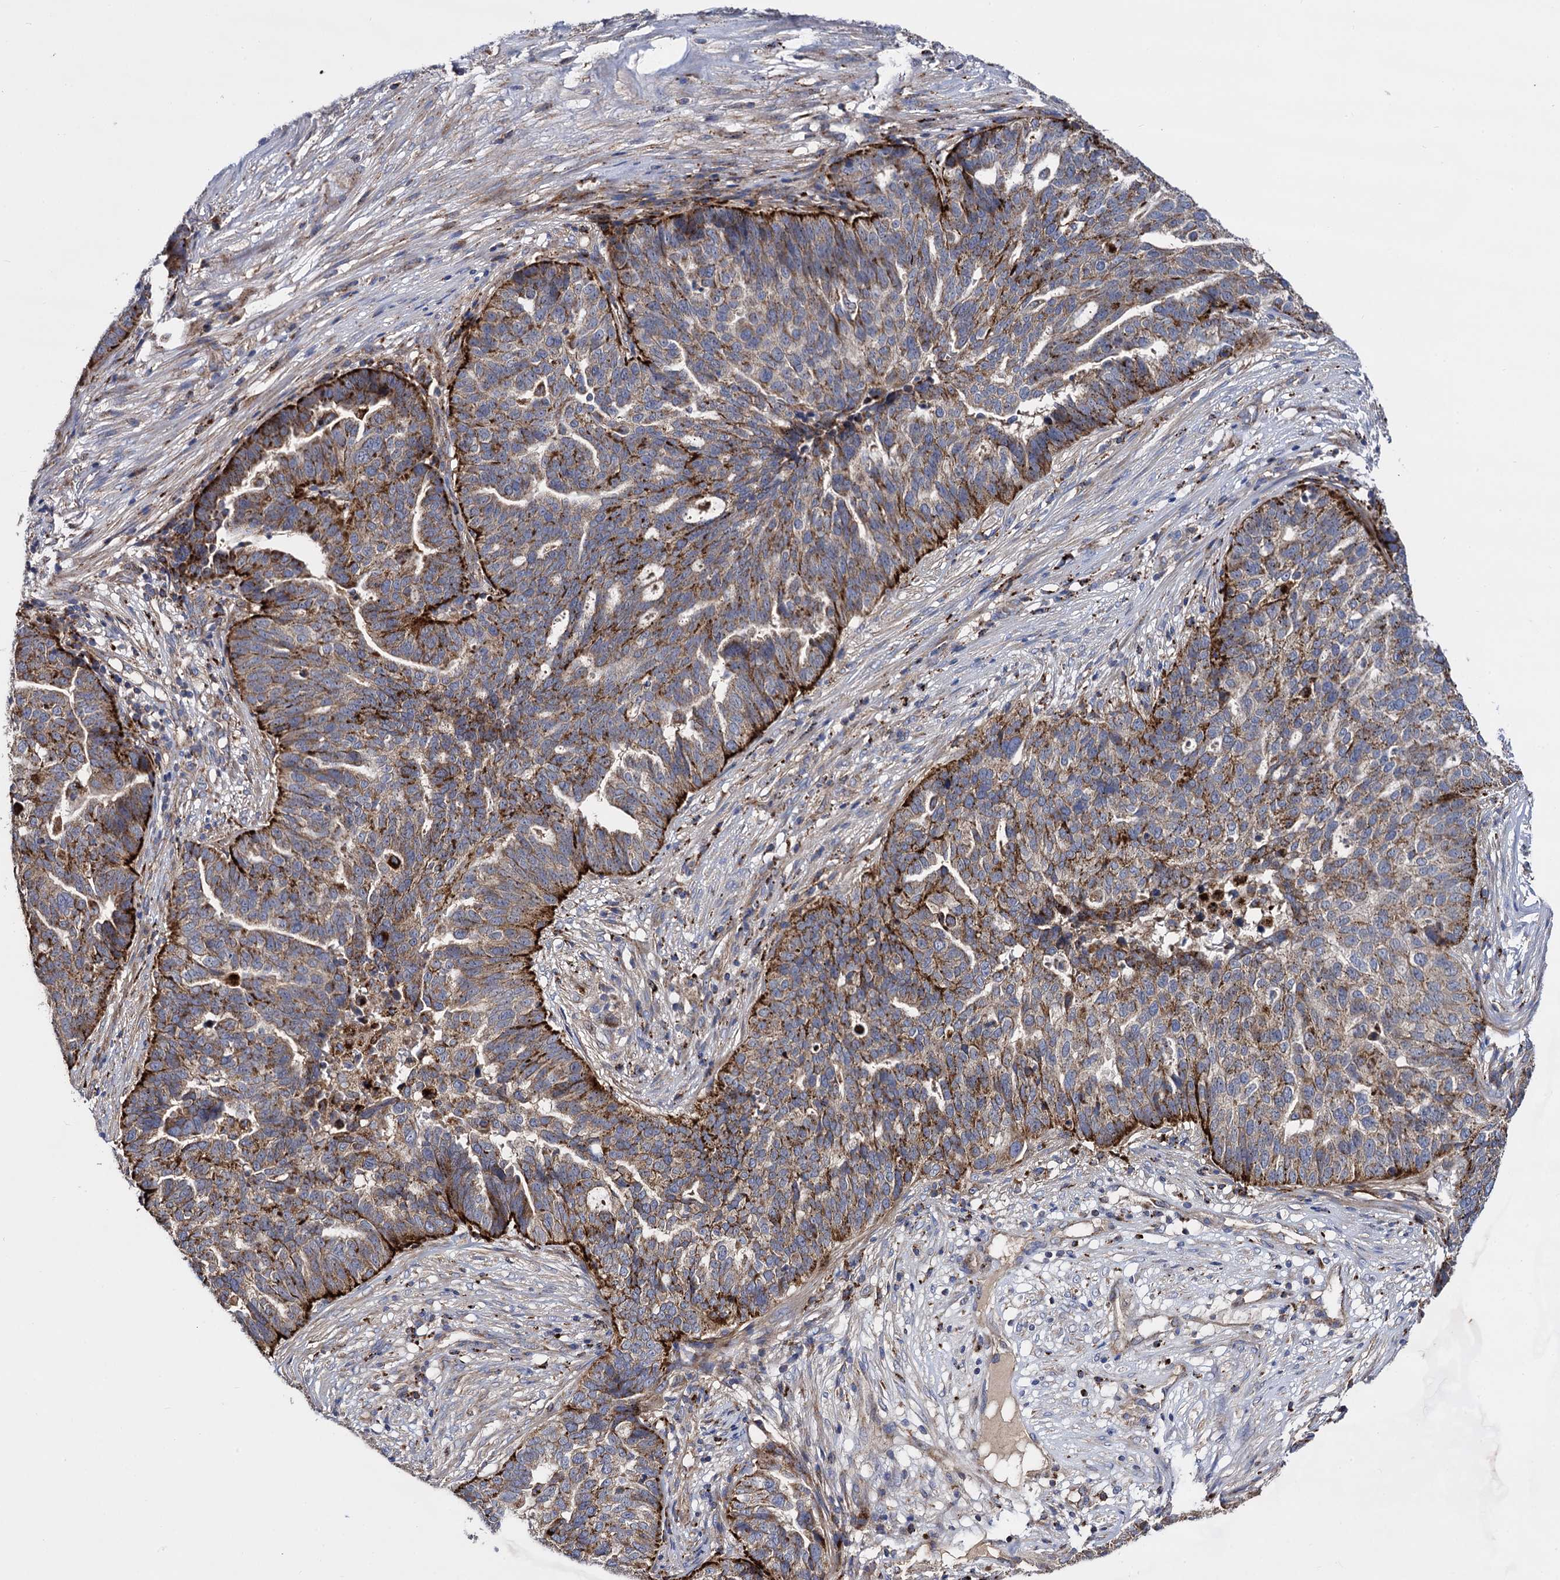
{"staining": {"intensity": "strong", "quantity": "25%-75%", "location": "cytoplasmic/membranous"}, "tissue": "ovarian cancer", "cell_type": "Tumor cells", "image_type": "cancer", "snomed": [{"axis": "morphology", "description": "Cystadenocarcinoma, serous, NOS"}, {"axis": "topography", "description": "Ovary"}], "caption": "Ovarian cancer stained with immunohistochemistry (IHC) reveals strong cytoplasmic/membranous expression in about 25%-75% of tumor cells.", "gene": "IQCH", "patient": {"sex": "female", "age": 59}}